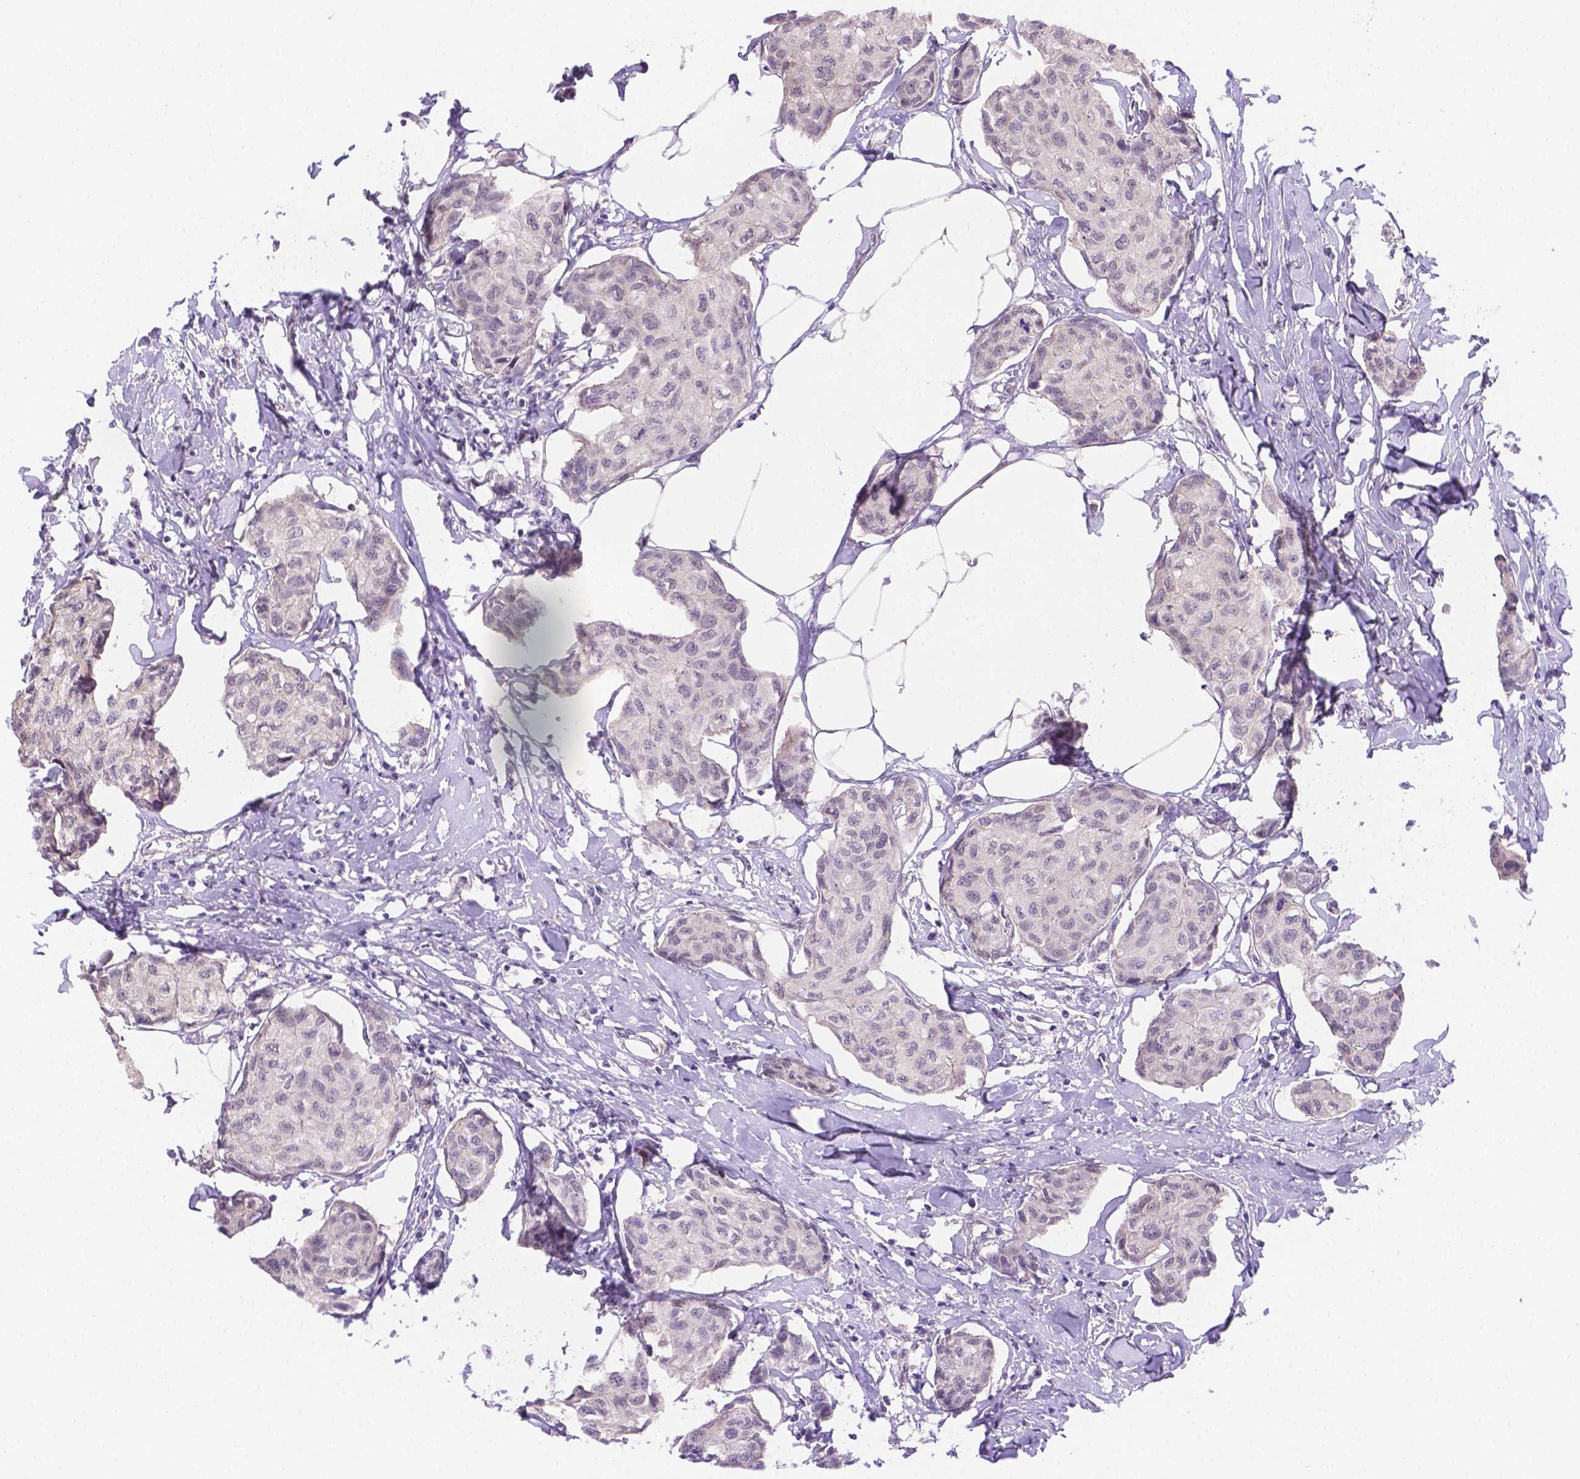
{"staining": {"intensity": "negative", "quantity": "none", "location": "none"}, "tissue": "breast cancer", "cell_type": "Tumor cells", "image_type": "cancer", "snomed": [{"axis": "morphology", "description": "Duct carcinoma"}, {"axis": "topography", "description": "Breast"}], "caption": "A photomicrograph of human breast cancer is negative for staining in tumor cells.", "gene": "NXPE2", "patient": {"sex": "female", "age": 80}}